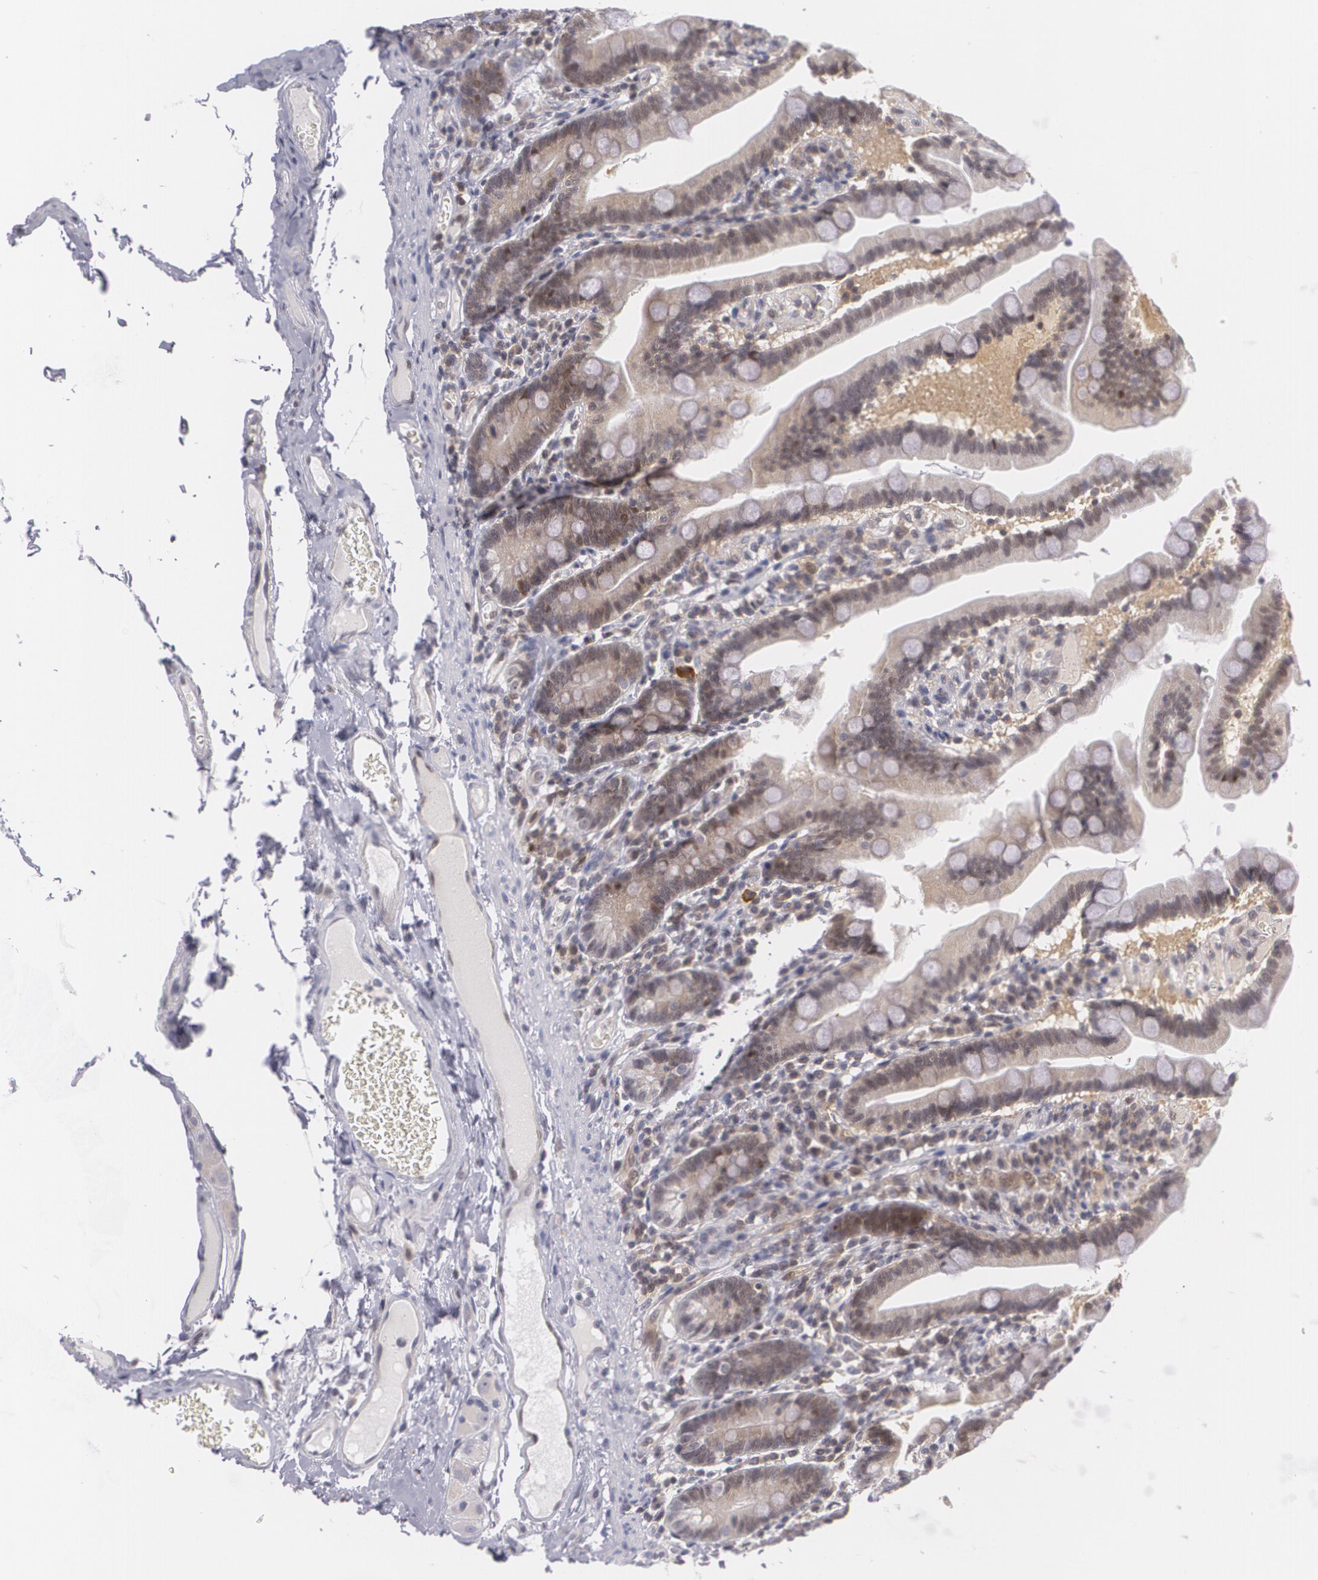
{"staining": {"intensity": "moderate", "quantity": ">75%", "location": "cytoplasmic/membranous"}, "tissue": "duodenum", "cell_type": "Glandular cells", "image_type": "normal", "snomed": [{"axis": "morphology", "description": "Normal tissue, NOS"}, {"axis": "topography", "description": "Duodenum"}], "caption": "Duodenum stained for a protein displays moderate cytoplasmic/membranous positivity in glandular cells. (Brightfield microscopy of DAB IHC at high magnification).", "gene": "BCL10", "patient": {"sex": "female", "age": 75}}